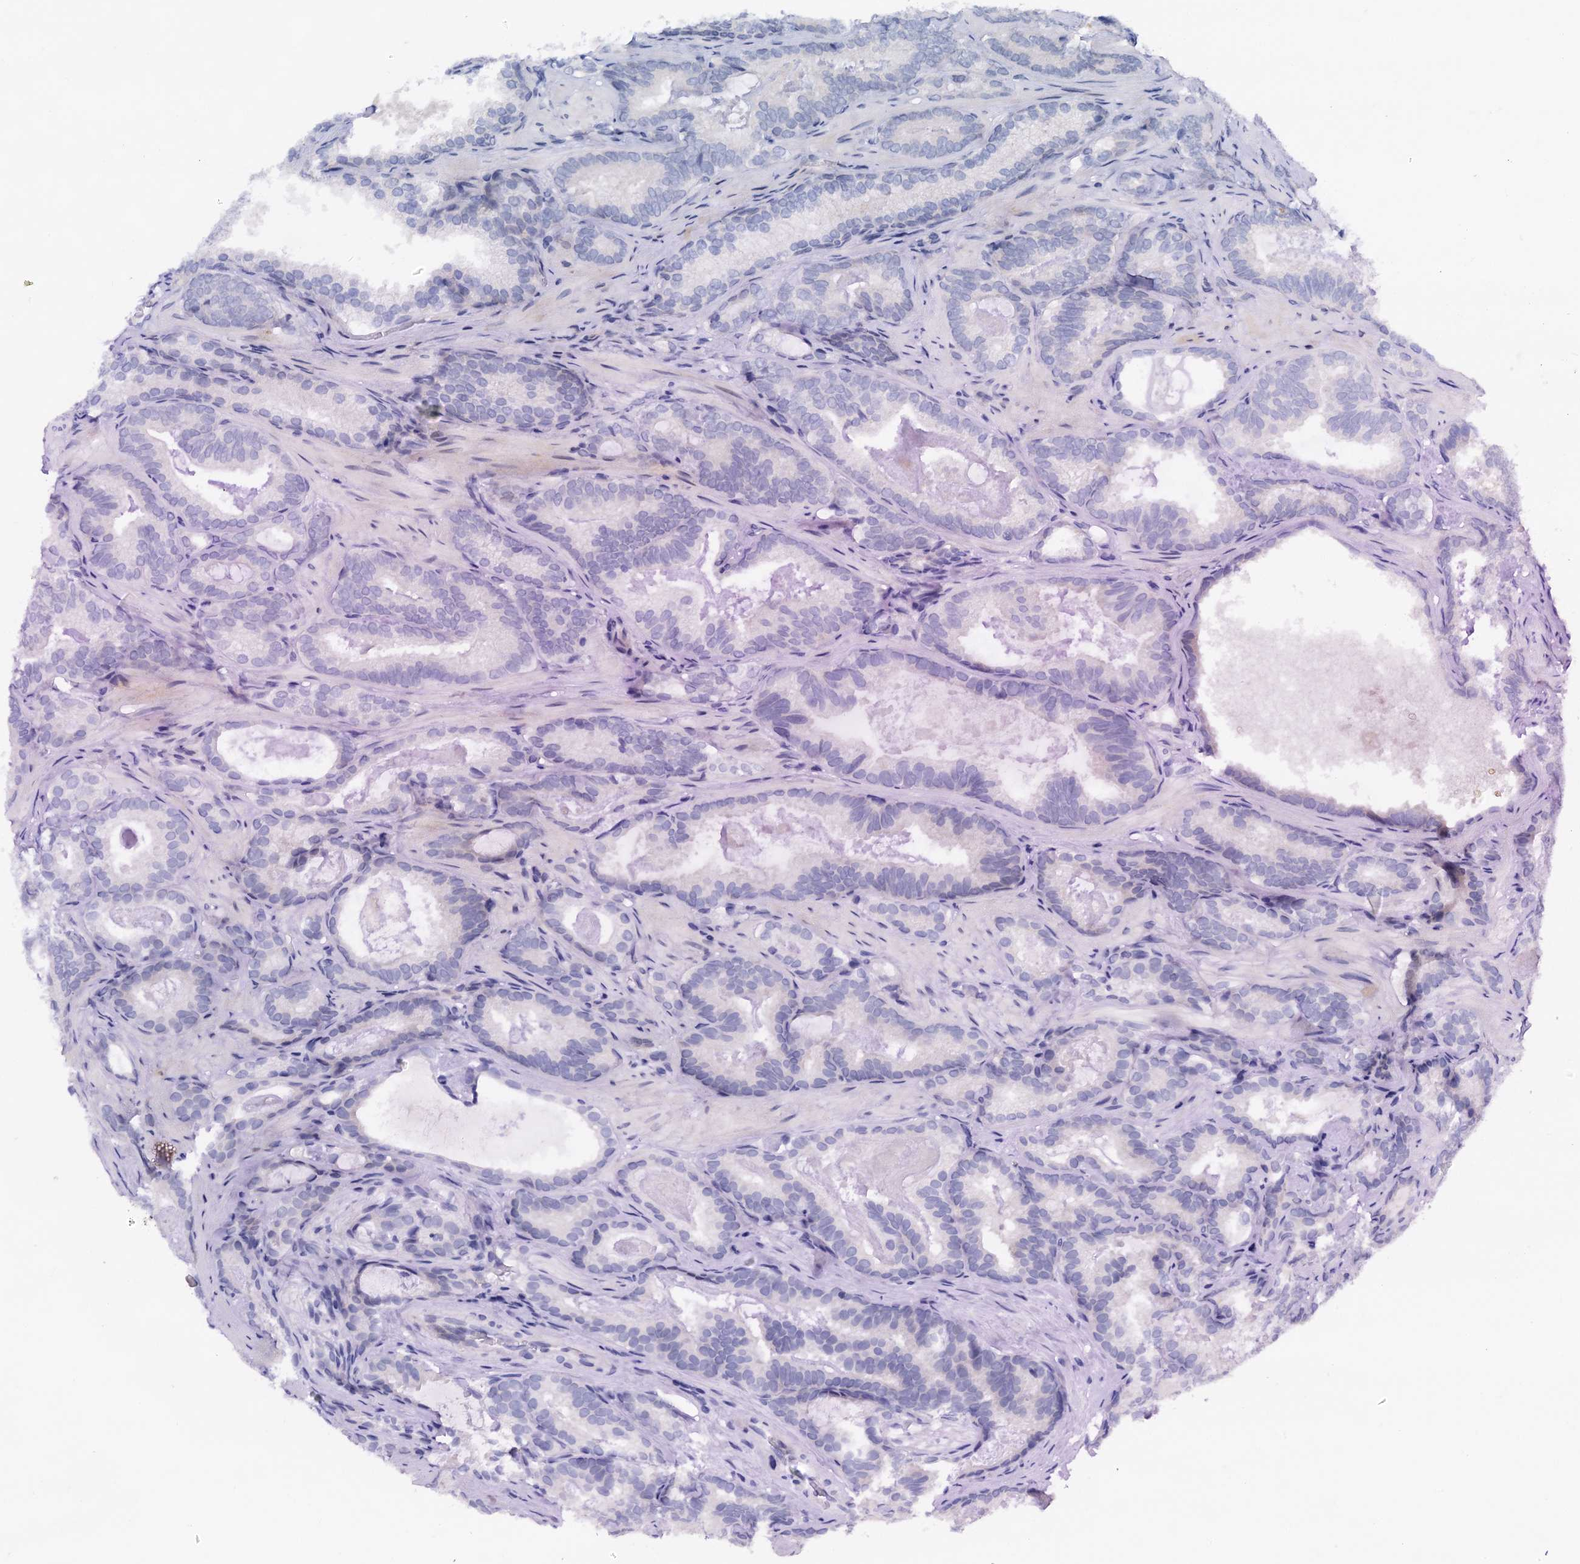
{"staining": {"intensity": "negative", "quantity": "none", "location": "none"}, "tissue": "prostate cancer", "cell_type": "Tumor cells", "image_type": "cancer", "snomed": [{"axis": "morphology", "description": "Adenocarcinoma, Low grade"}, {"axis": "topography", "description": "Prostate"}], "caption": "Immunohistochemical staining of prostate cancer exhibits no significant positivity in tumor cells.", "gene": "PTGES3", "patient": {"sex": "male", "age": 60}}